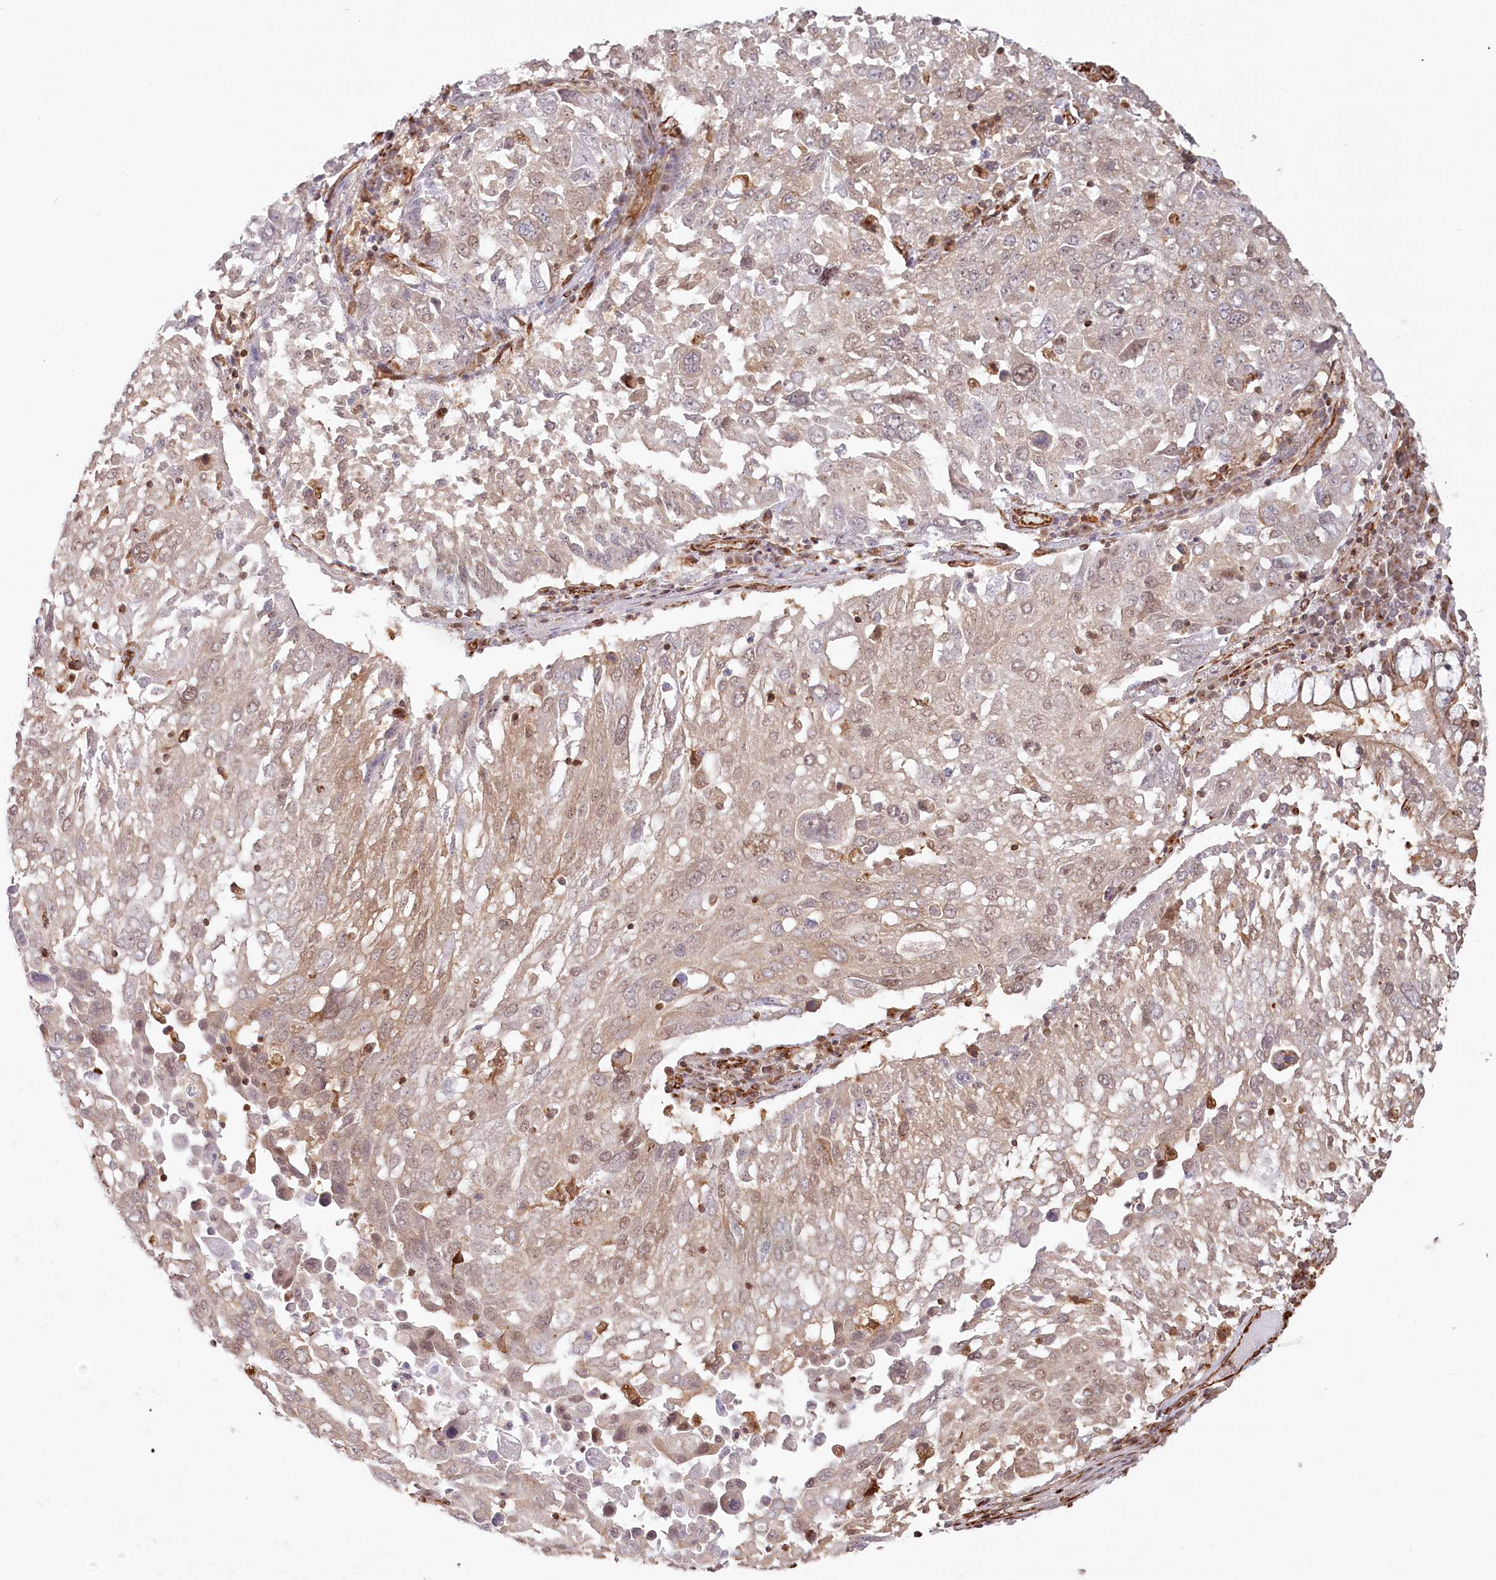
{"staining": {"intensity": "weak", "quantity": "25%-75%", "location": "cytoplasmic/membranous"}, "tissue": "lung cancer", "cell_type": "Tumor cells", "image_type": "cancer", "snomed": [{"axis": "morphology", "description": "Squamous cell carcinoma, NOS"}, {"axis": "topography", "description": "Lung"}], "caption": "A histopathology image of human lung squamous cell carcinoma stained for a protein reveals weak cytoplasmic/membranous brown staining in tumor cells.", "gene": "TTC1", "patient": {"sex": "male", "age": 65}}